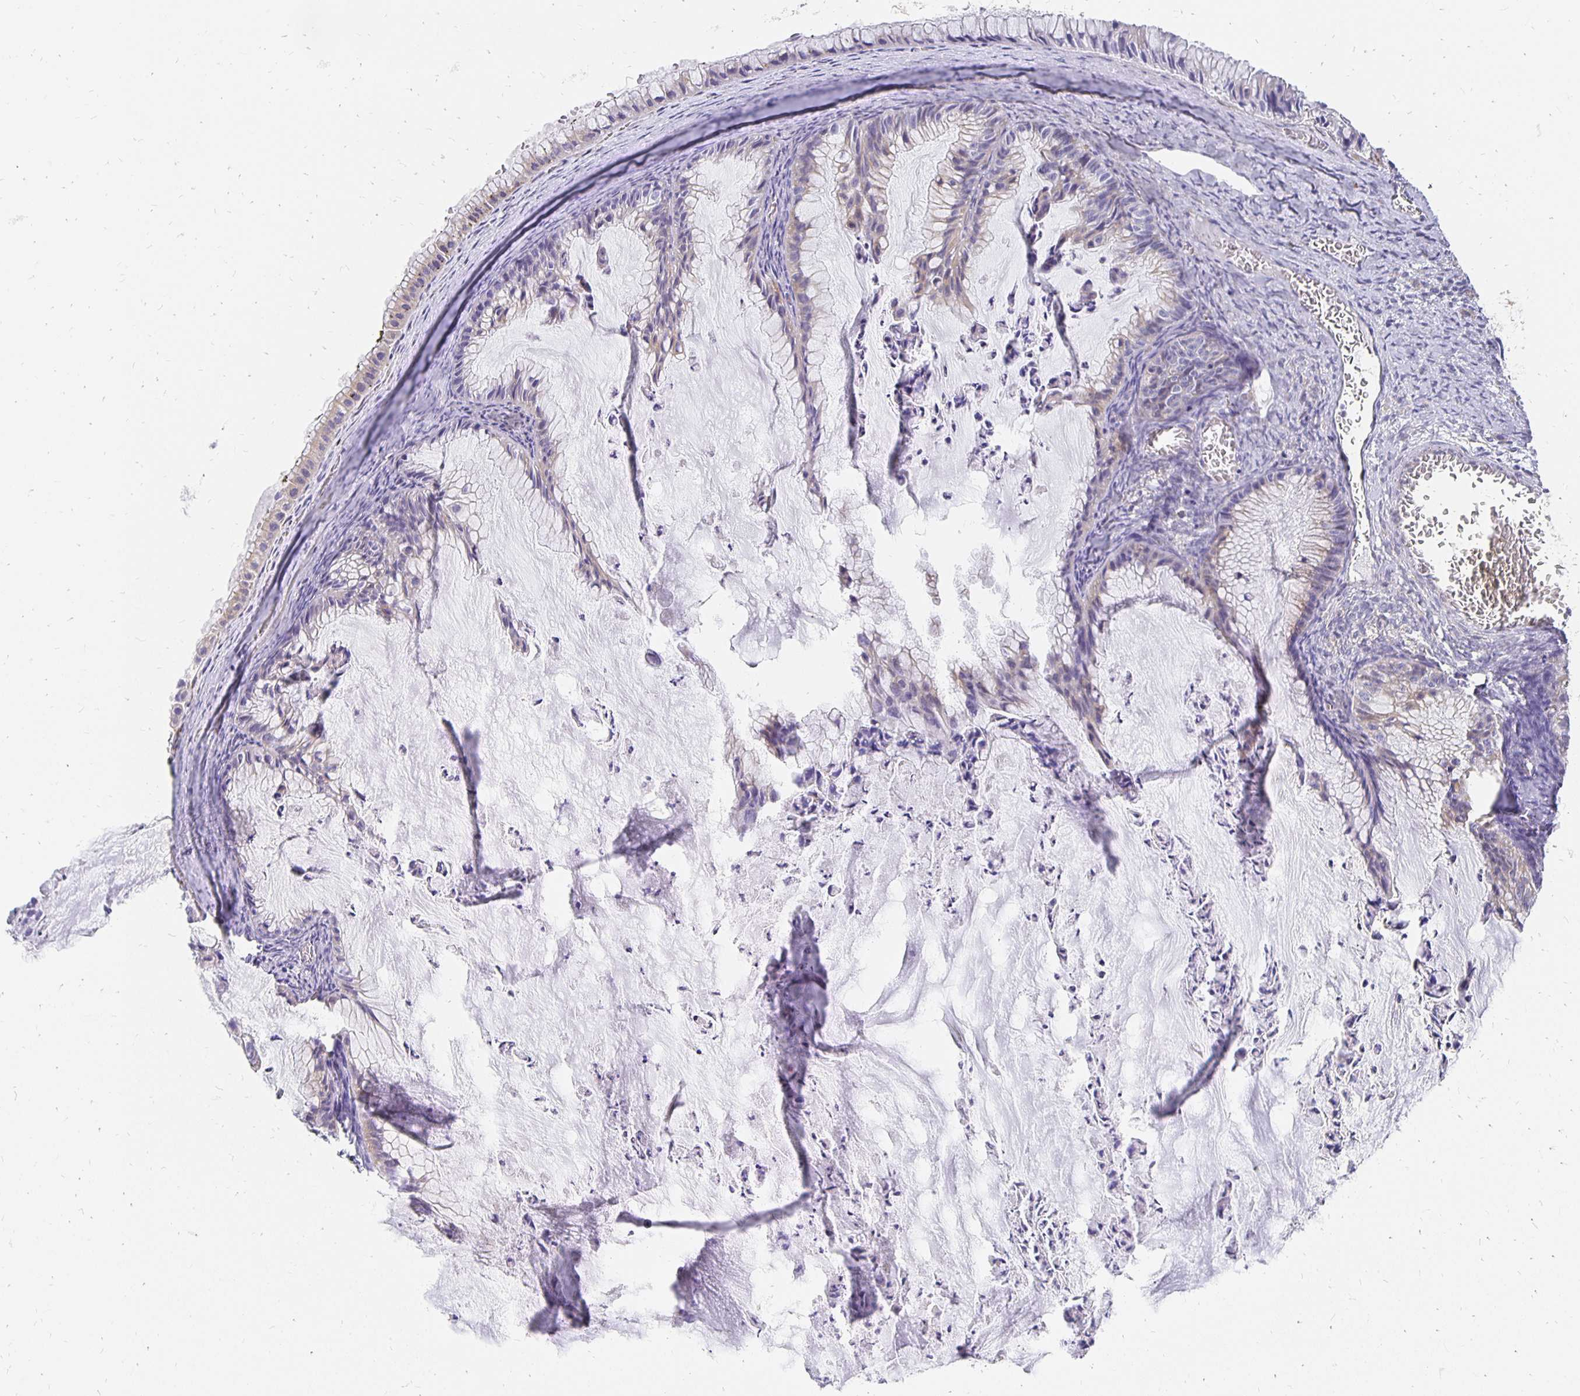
{"staining": {"intensity": "weak", "quantity": "<25%", "location": "cytoplasmic/membranous"}, "tissue": "ovarian cancer", "cell_type": "Tumor cells", "image_type": "cancer", "snomed": [{"axis": "morphology", "description": "Cystadenocarcinoma, mucinous, NOS"}, {"axis": "topography", "description": "Ovary"}], "caption": "Ovarian mucinous cystadenocarcinoma was stained to show a protein in brown. There is no significant expression in tumor cells.", "gene": "PLOD1", "patient": {"sex": "female", "age": 72}}